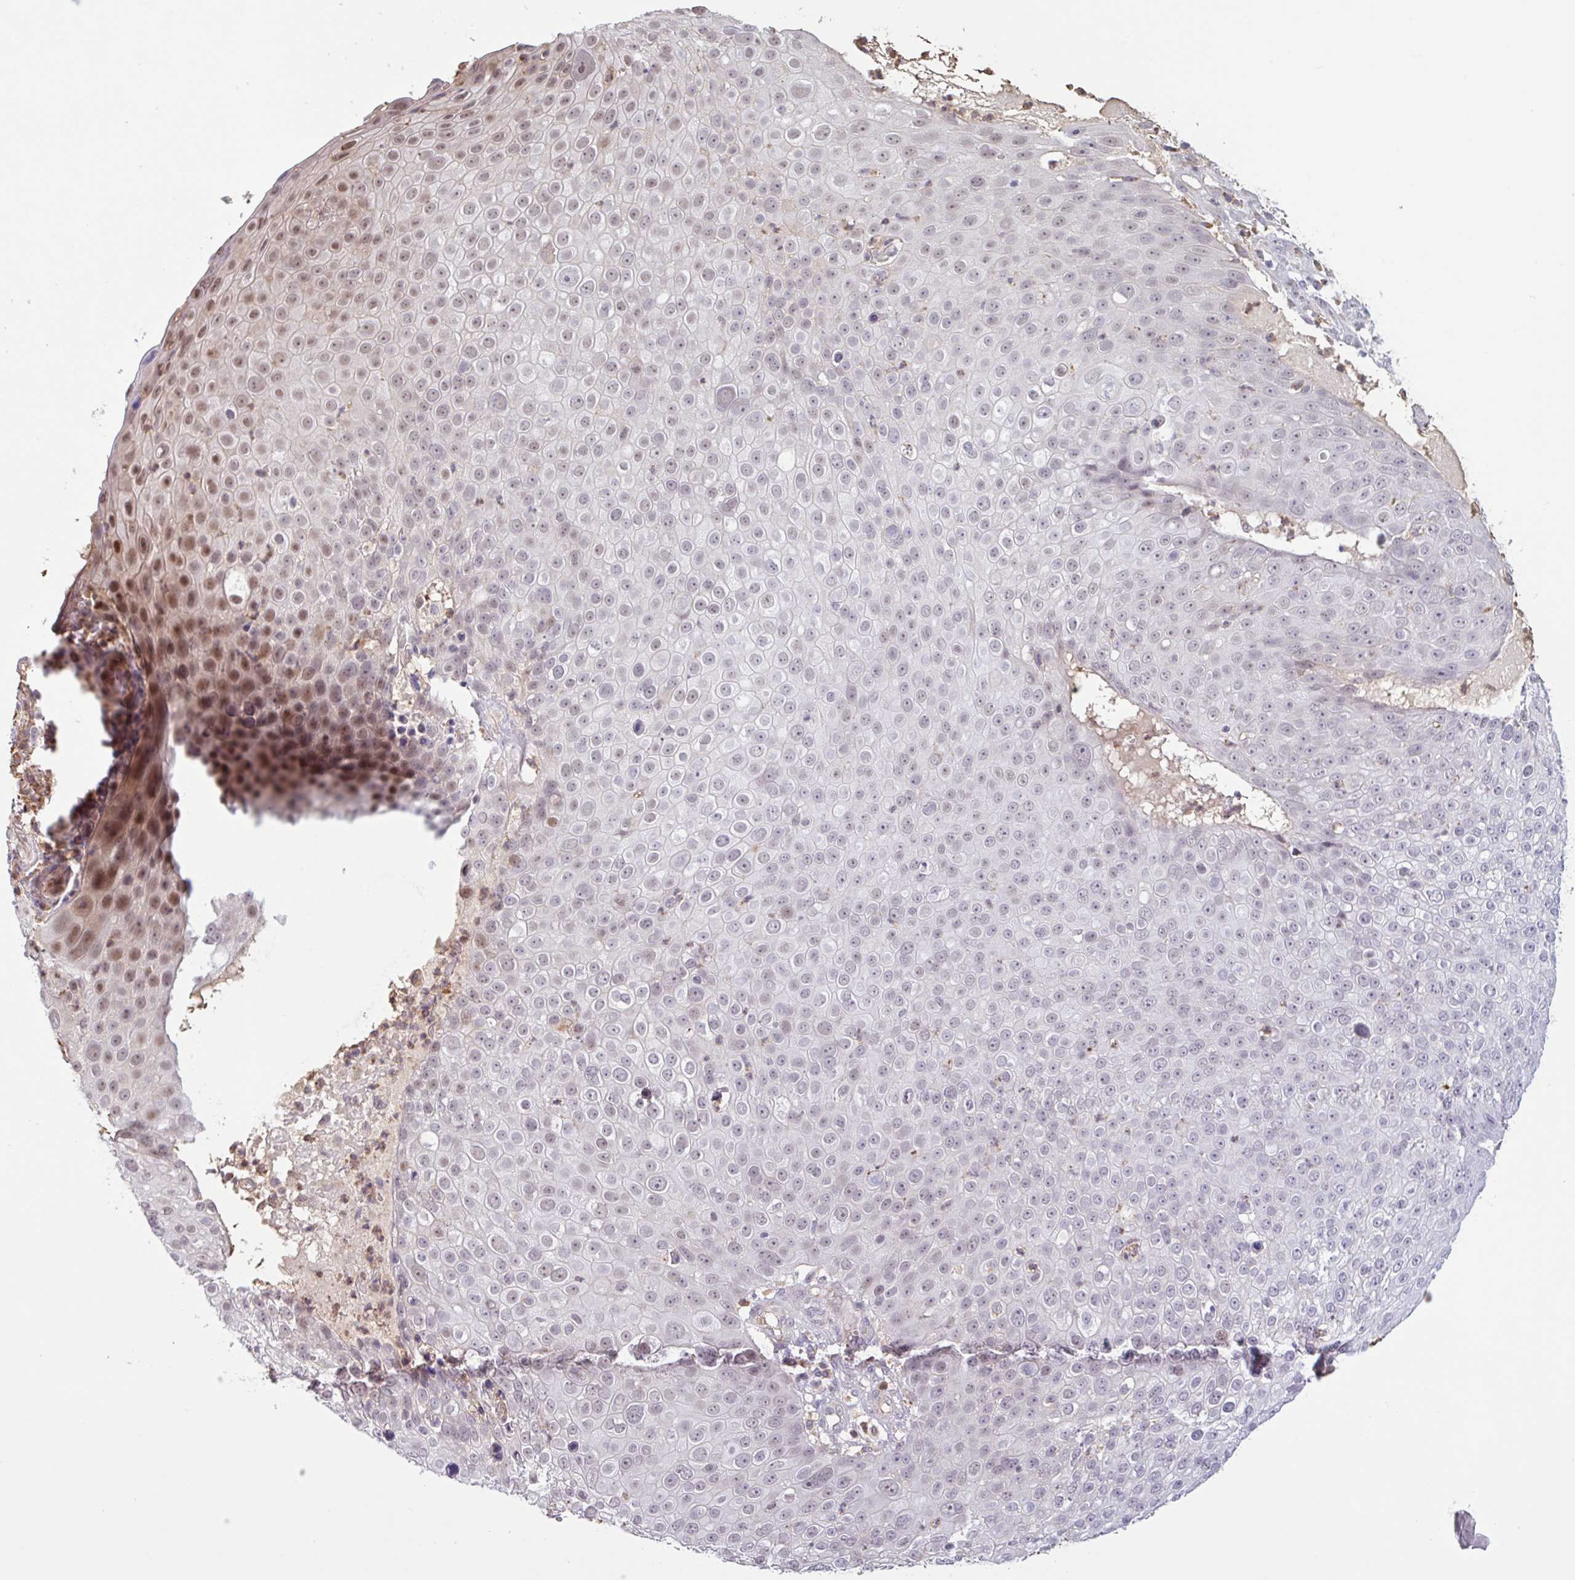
{"staining": {"intensity": "weak", "quantity": "25%-75%", "location": "nuclear"}, "tissue": "skin cancer", "cell_type": "Tumor cells", "image_type": "cancer", "snomed": [{"axis": "morphology", "description": "Squamous cell carcinoma, NOS"}, {"axis": "topography", "description": "Skin"}], "caption": "This image displays IHC staining of skin squamous cell carcinoma, with low weak nuclear staining in approximately 25%-75% of tumor cells.", "gene": "TAF1D", "patient": {"sex": "male", "age": 71}}